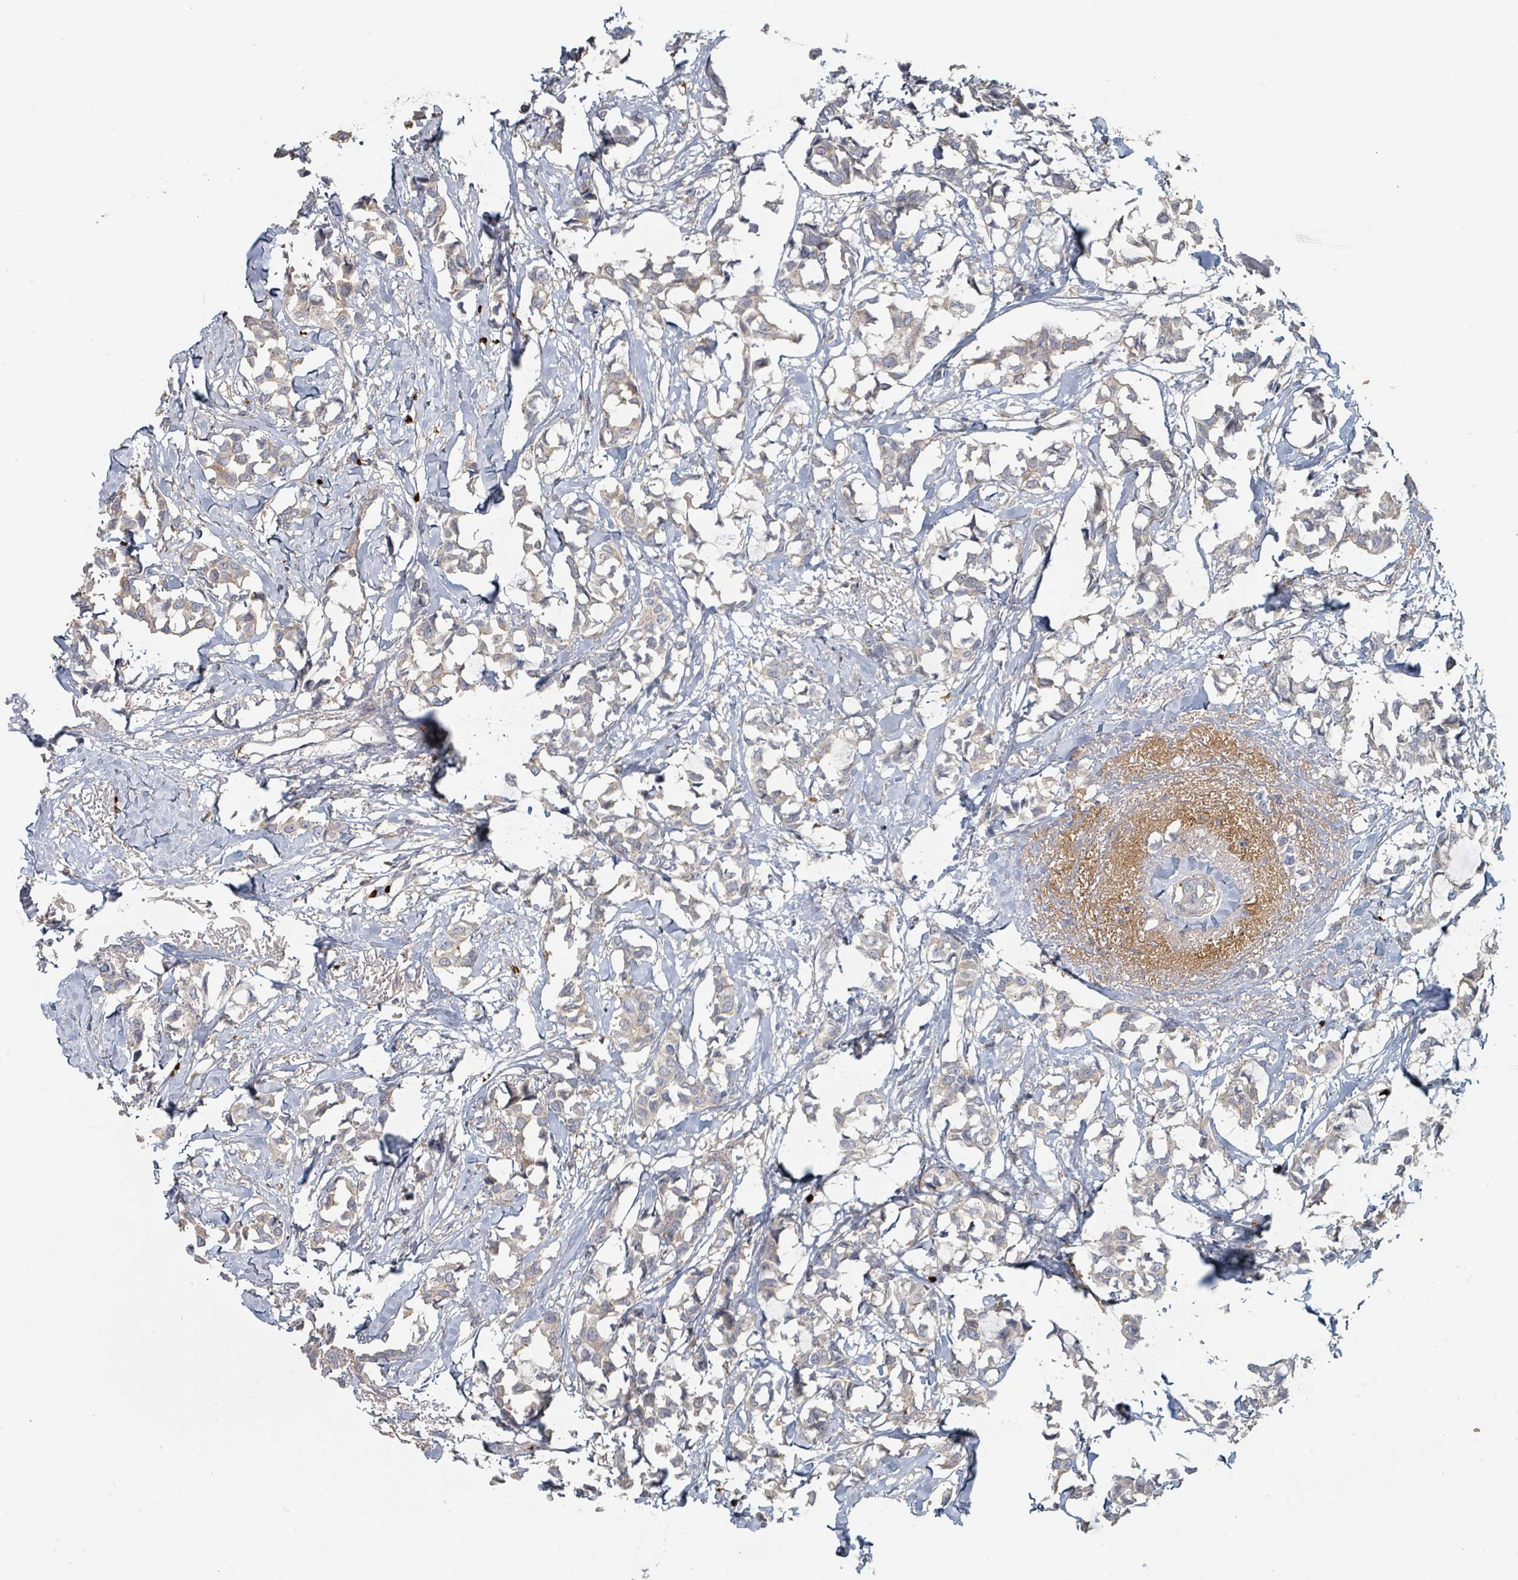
{"staining": {"intensity": "negative", "quantity": "none", "location": "none"}, "tissue": "breast cancer", "cell_type": "Tumor cells", "image_type": "cancer", "snomed": [{"axis": "morphology", "description": "Duct carcinoma"}, {"axis": "topography", "description": "Breast"}], "caption": "IHC of human invasive ductal carcinoma (breast) demonstrates no staining in tumor cells.", "gene": "TRPC4AP", "patient": {"sex": "female", "age": 73}}